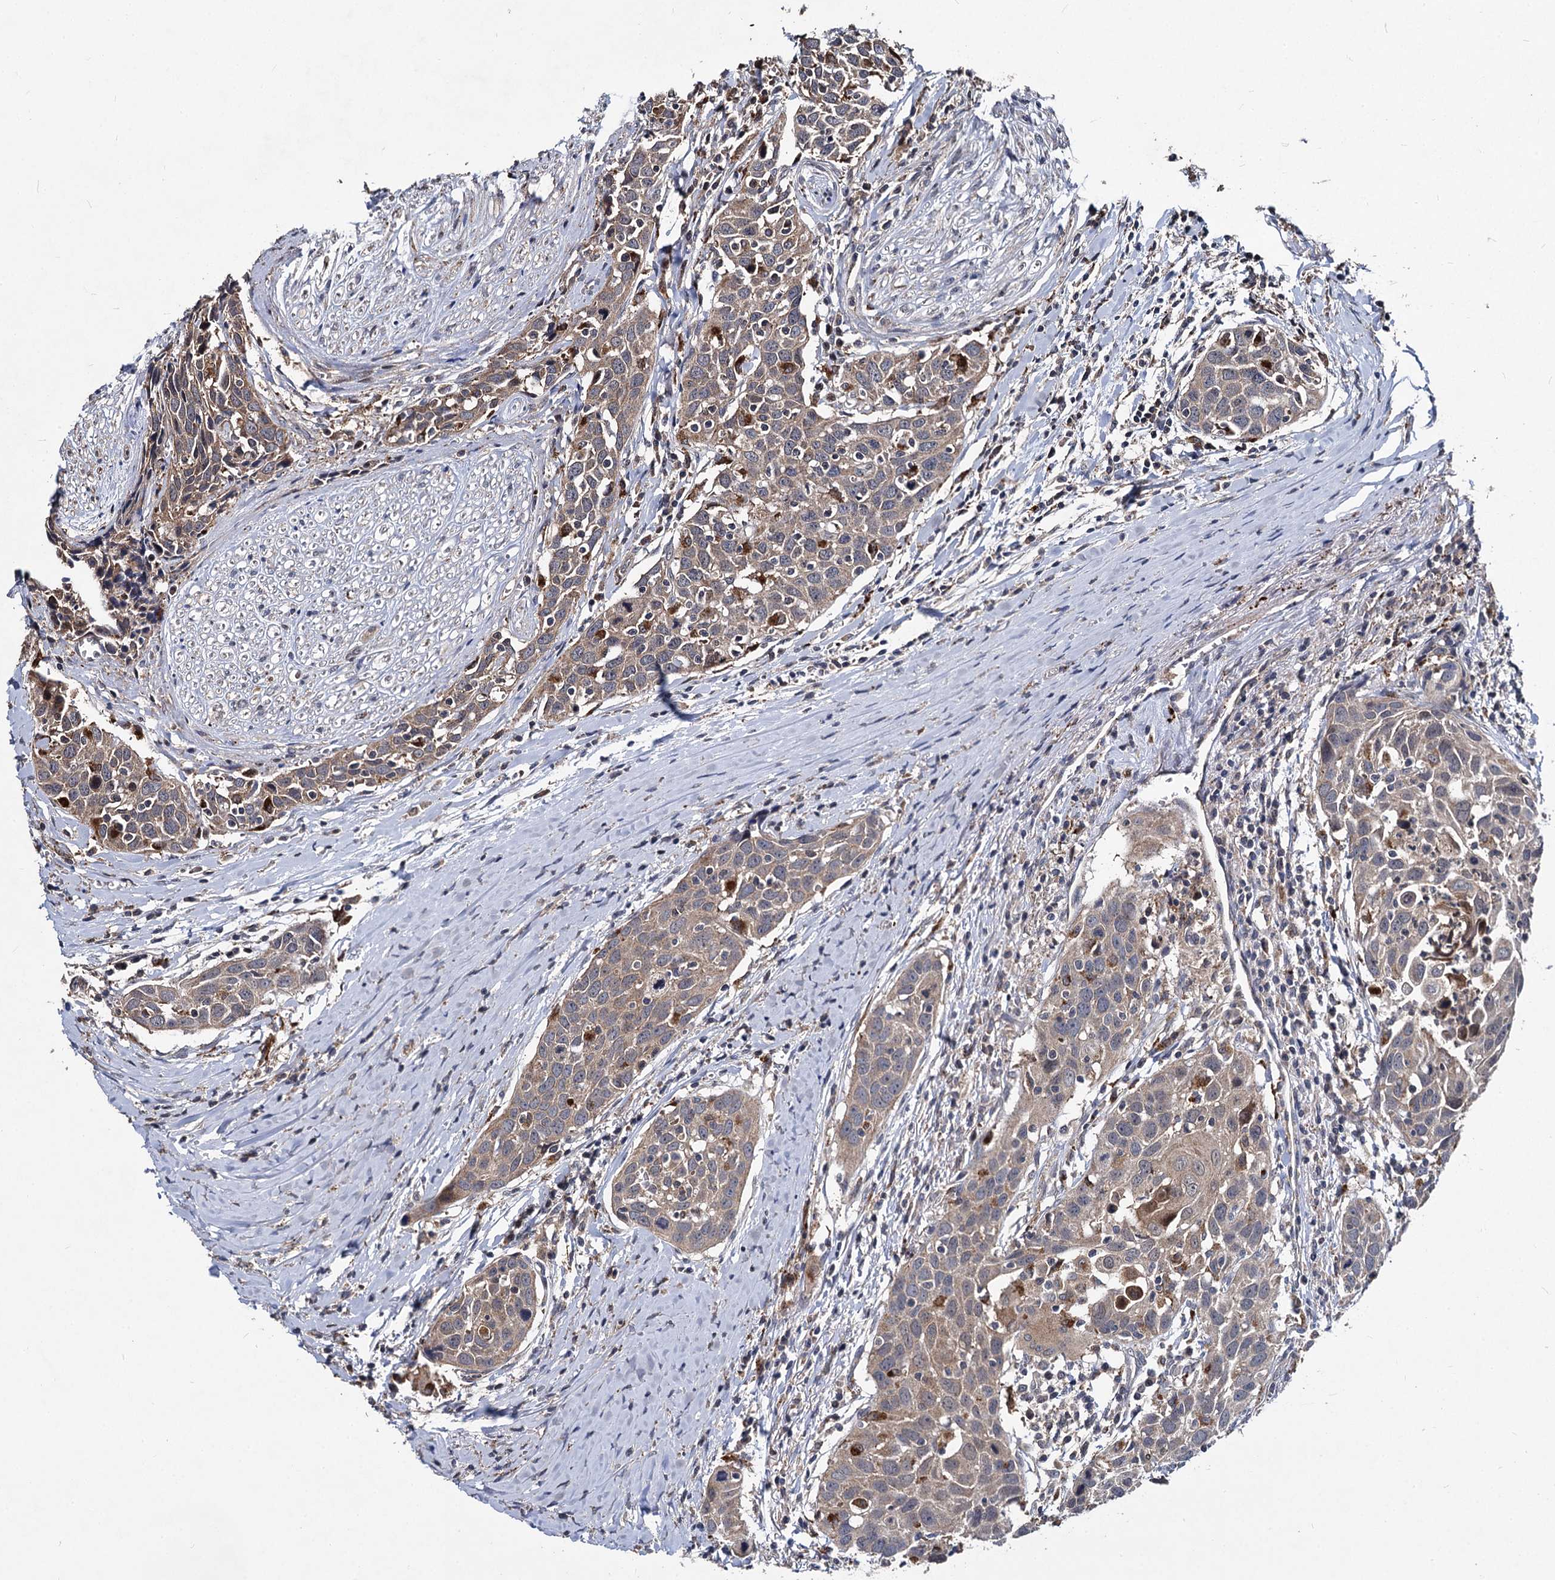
{"staining": {"intensity": "weak", "quantity": ">75%", "location": "cytoplasmic/membranous"}, "tissue": "head and neck cancer", "cell_type": "Tumor cells", "image_type": "cancer", "snomed": [{"axis": "morphology", "description": "Squamous cell carcinoma, NOS"}, {"axis": "topography", "description": "Oral tissue"}, {"axis": "topography", "description": "Head-Neck"}], "caption": "Immunohistochemistry histopathology image of human head and neck cancer (squamous cell carcinoma) stained for a protein (brown), which displays low levels of weak cytoplasmic/membranous staining in approximately >75% of tumor cells.", "gene": "BCL2L2", "patient": {"sex": "female", "age": 50}}